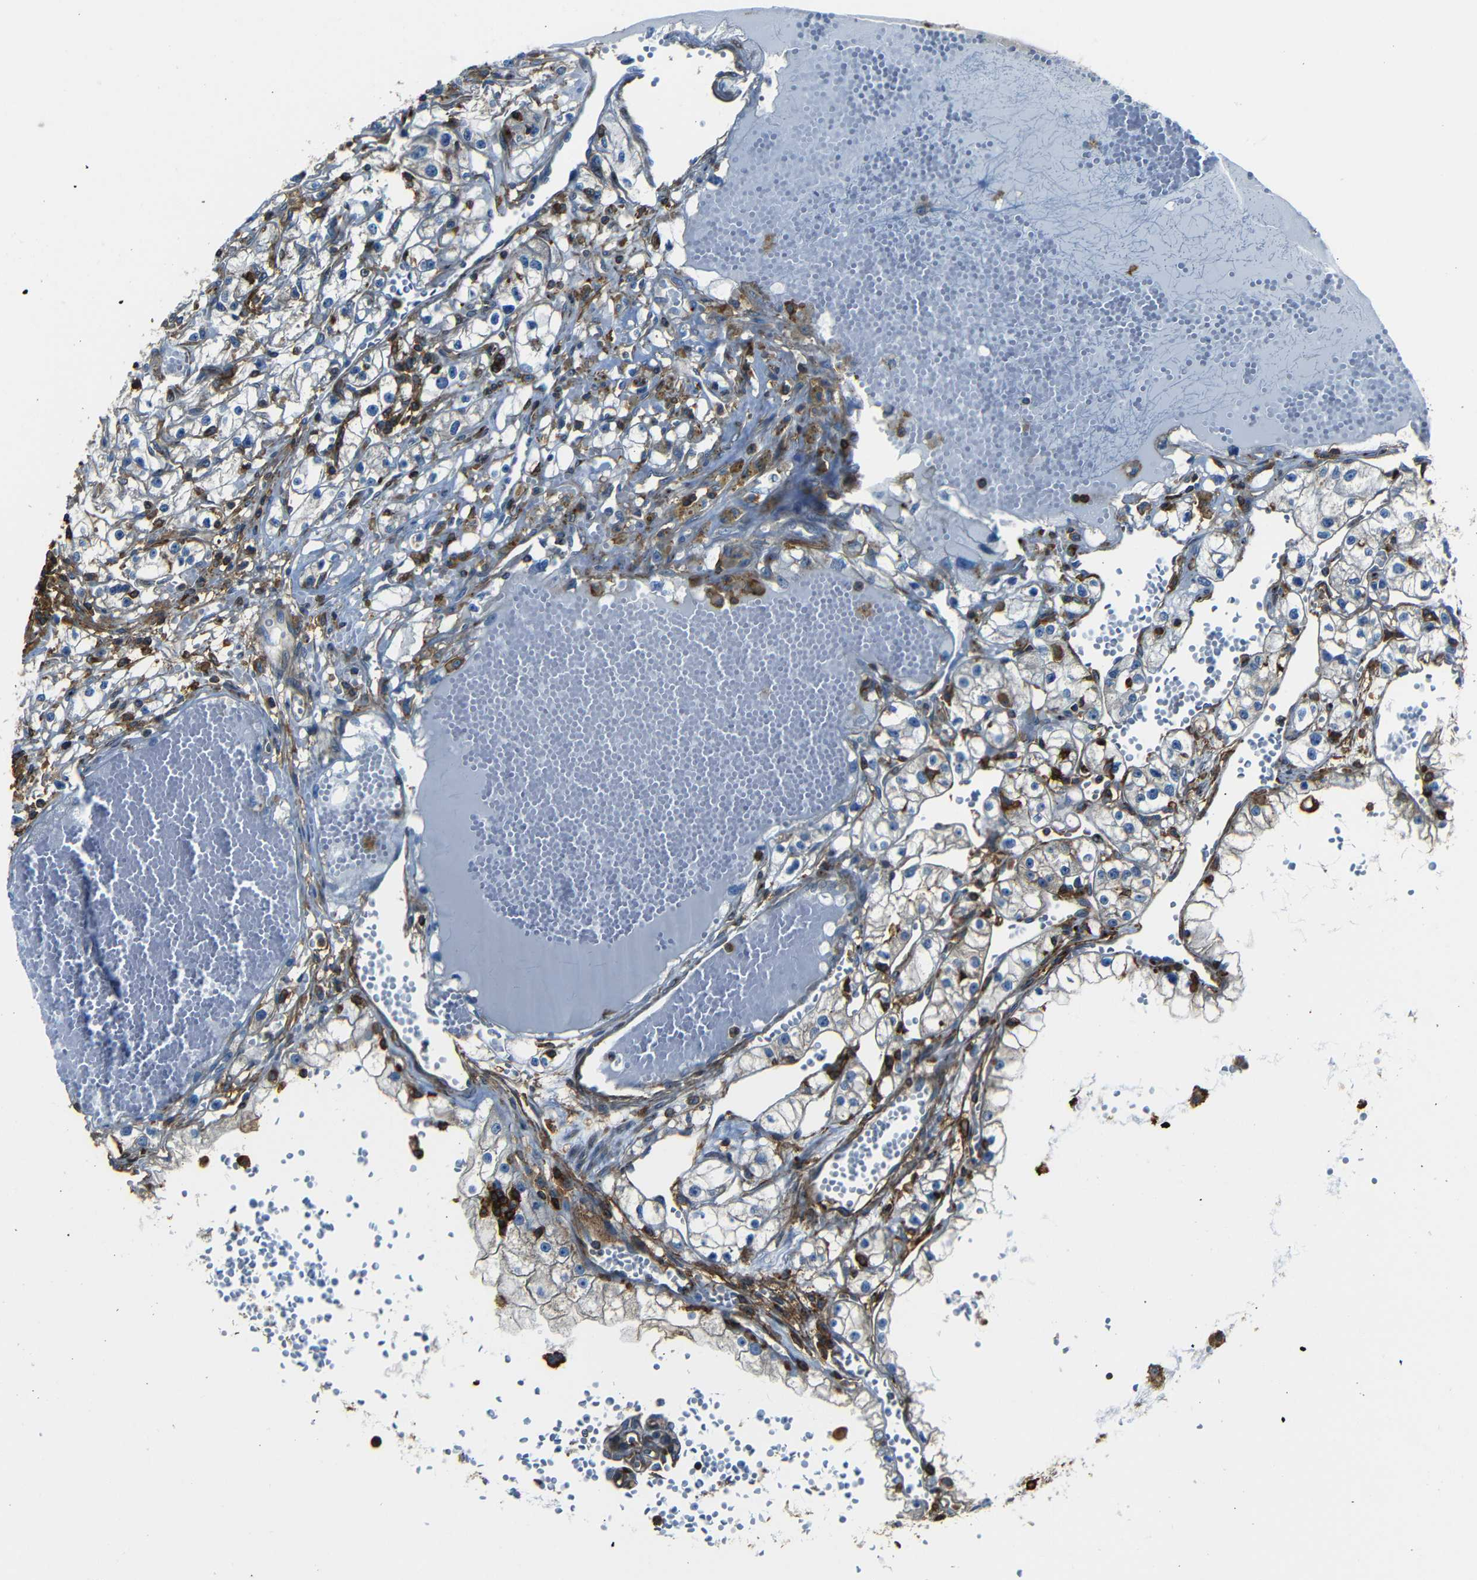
{"staining": {"intensity": "negative", "quantity": "none", "location": "none"}, "tissue": "renal cancer", "cell_type": "Tumor cells", "image_type": "cancer", "snomed": [{"axis": "morphology", "description": "Adenocarcinoma, NOS"}, {"axis": "topography", "description": "Kidney"}], "caption": "Immunohistochemical staining of human renal cancer exhibits no significant expression in tumor cells. (Brightfield microscopy of DAB (3,3'-diaminobenzidine) immunohistochemistry at high magnification).", "gene": "ADGRE5", "patient": {"sex": "male", "age": 56}}